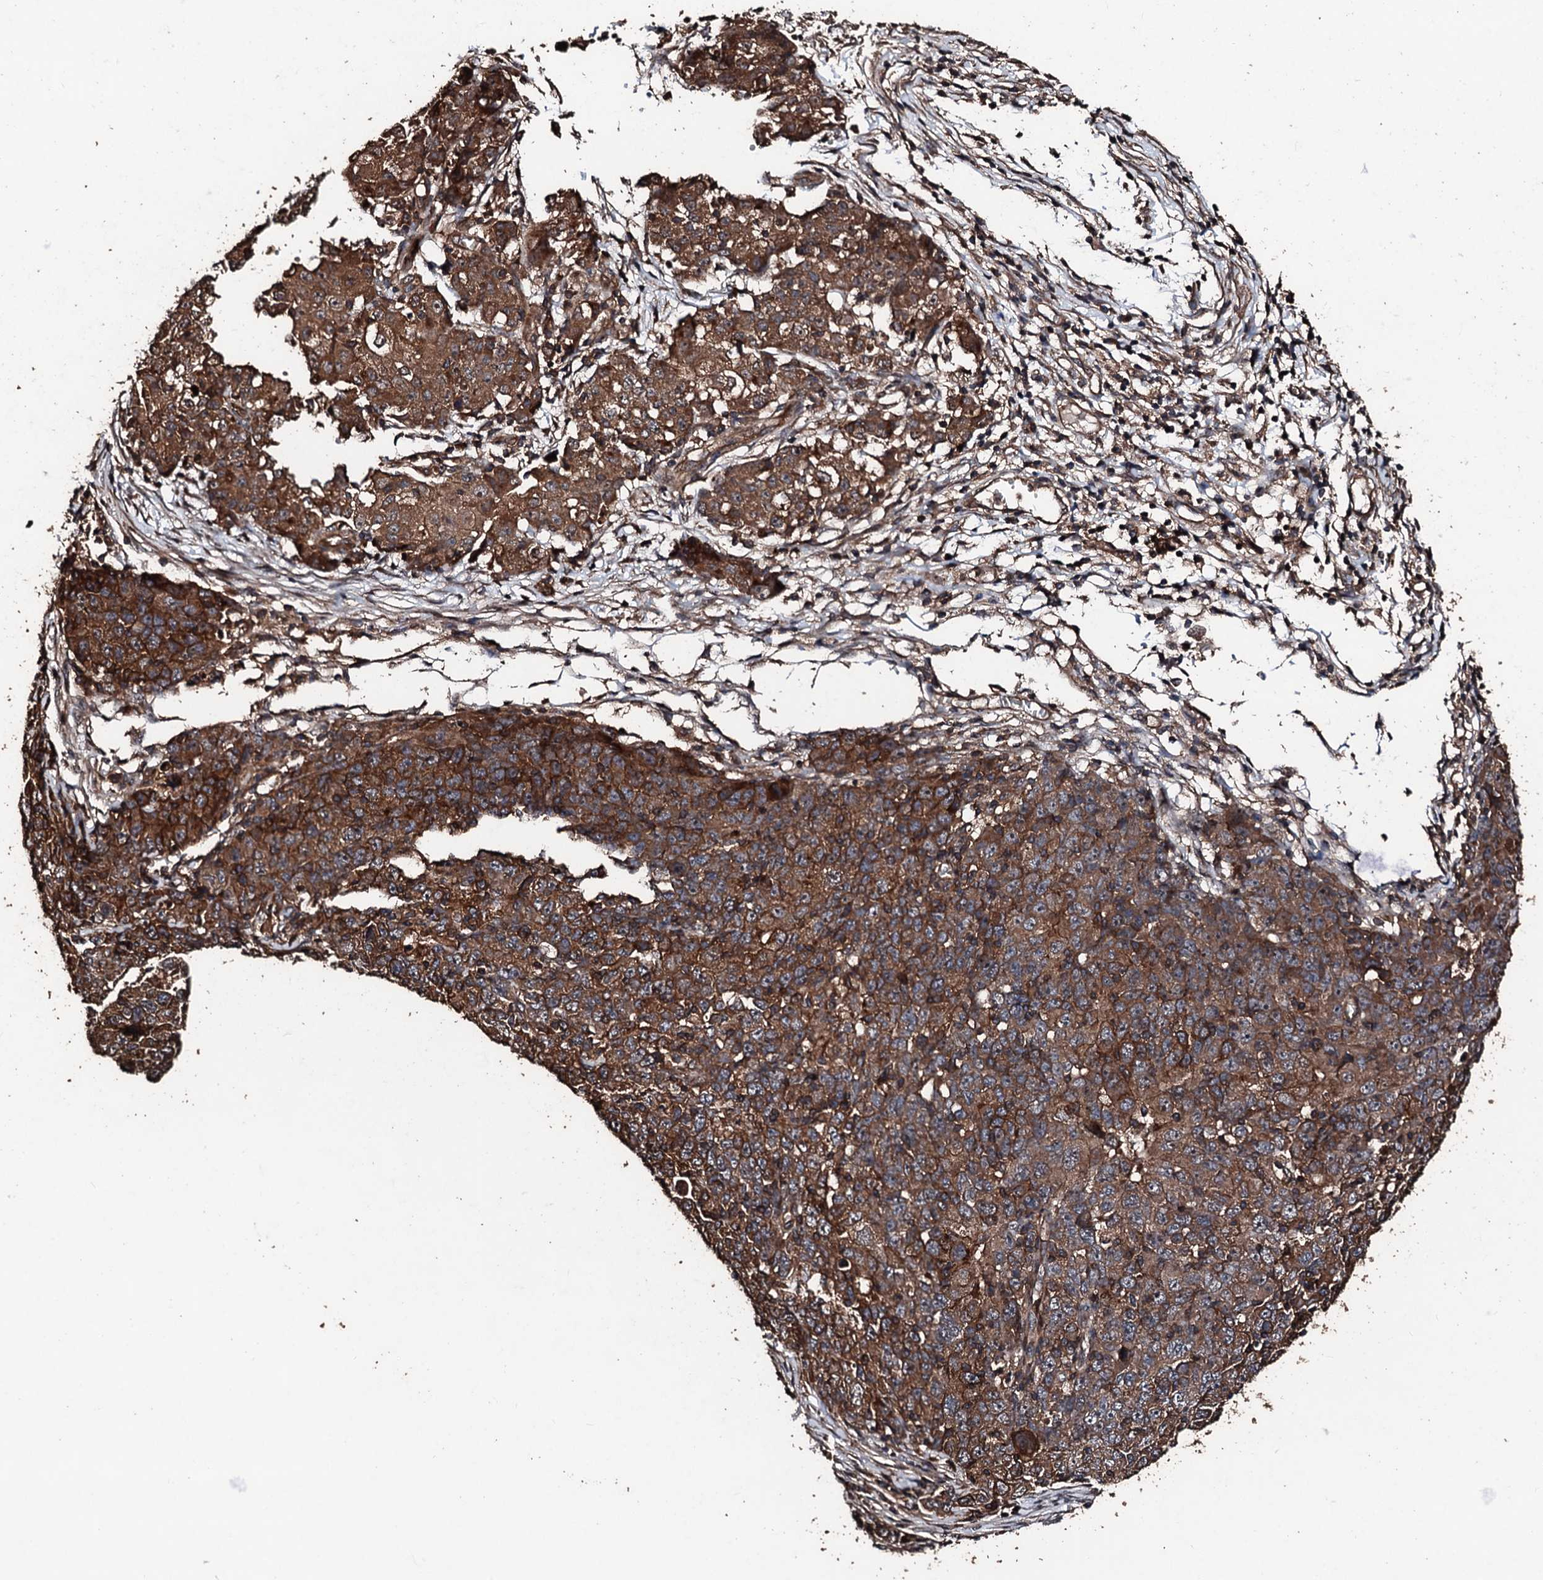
{"staining": {"intensity": "strong", "quantity": ">75%", "location": "cytoplasmic/membranous"}, "tissue": "ovarian cancer", "cell_type": "Tumor cells", "image_type": "cancer", "snomed": [{"axis": "morphology", "description": "Carcinoma, endometroid"}, {"axis": "topography", "description": "Ovary"}], "caption": "DAB immunohistochemical staining of human ovarian cancer (endometroid carcinoma) reveals strong cytoplasmic/membranous protein expression in approximately >75% of tumor cells.", "gene": "KIF18A", "patient": {"sex": "female", "age": 42}}